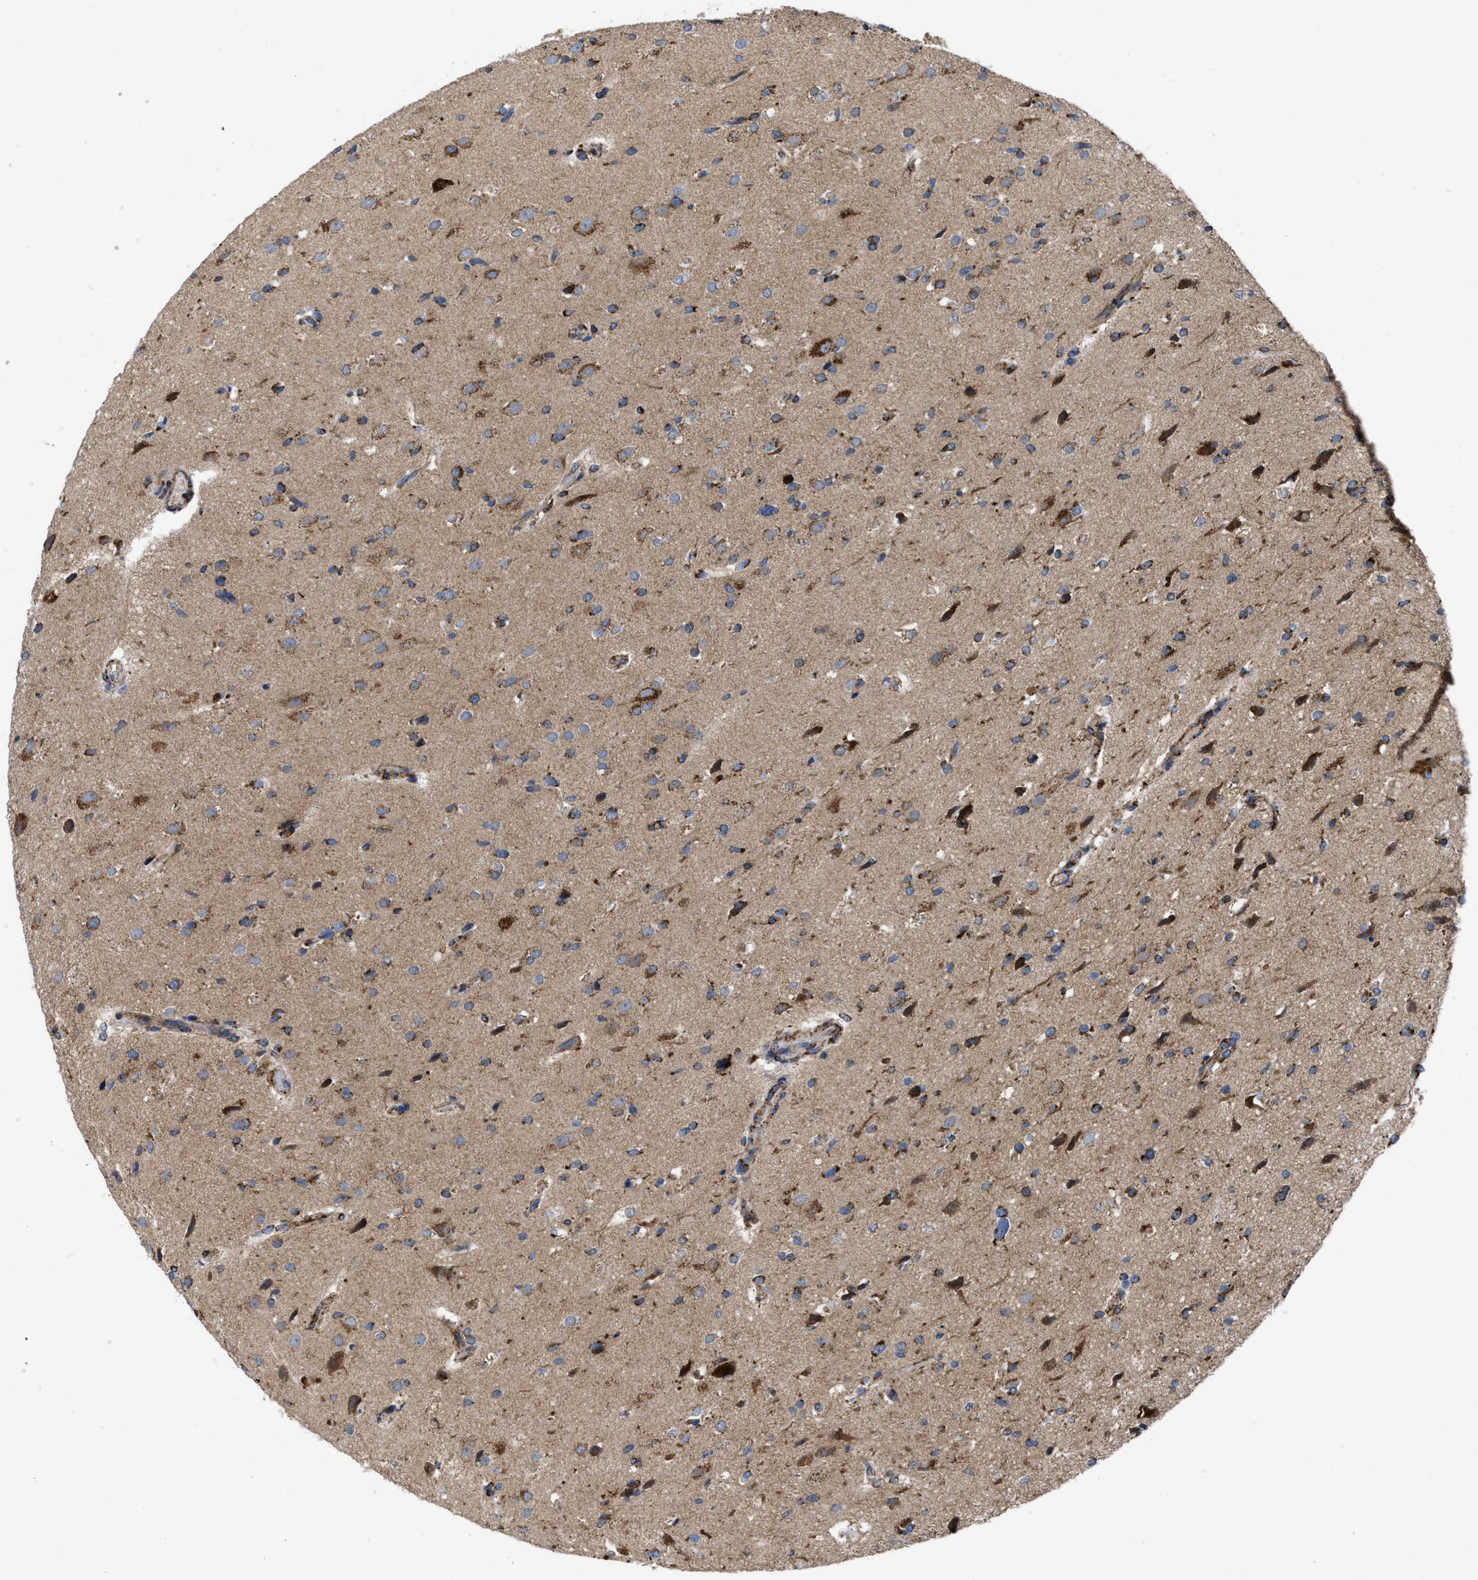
{"staining": {"intensity": "strong", "quantity": "25%-75%", "location": "cytoplasmic/membranous"}, "tissue": "glioma", "cell_type": "Tumor cells", "image_type": "cancer", "snomed": [{"axis": "morphology", "description": "Glioma, malignant, High grade"}, {"axis": "topography", "description": "Brain"}], "caption": "Immunohistochemistry of malignant high-grade glioma displays high levels of strong cytoplasmic/membranous staining in approximately 25%-75% of tumor cells.", "gene": "AKAP1", "patient": {"sex": "male", "age": 33}}